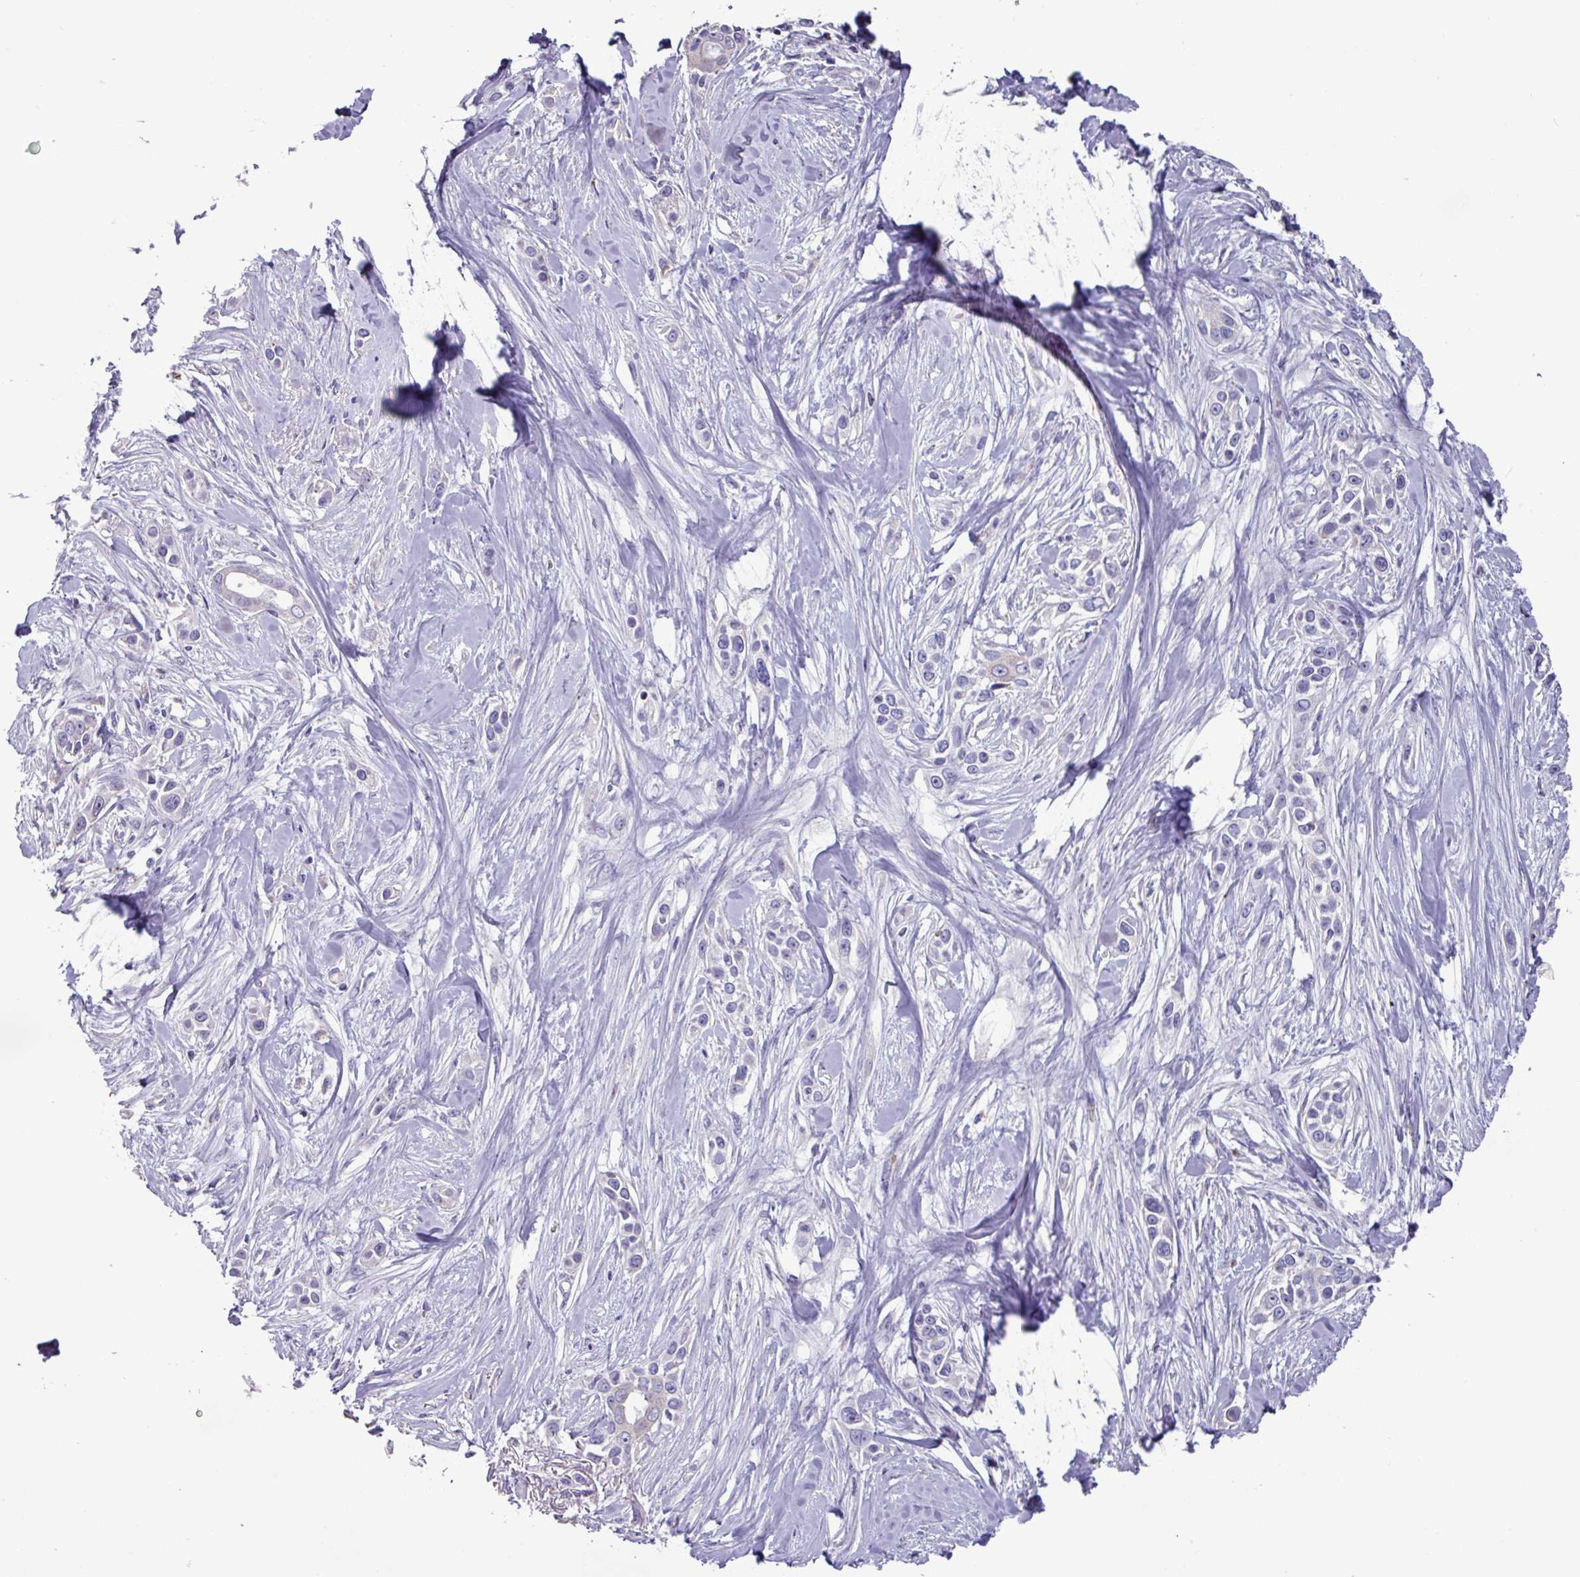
{"staining": {"intensity": "negative", "quantity": "none", "location": "none"}, "tissue": "skin cancer", "cell_type": "Tumor cells", "image_type": "cancer", "snomed": [{"axis": "morphology", "description": "Squamous cell carcinoma, NOS"}, {"axis": "topography", "description": "Skin"}], "caption": "High power microscopy photomicrograph of an IHC photomicrograph of squamous cell carcinoma (skin), revealing no significant expression in tumor cells. The staining is performed using DAB (3,3'-diaminobenzidine) brown chromogen with nuclei counter-stained in using hematoxylin.", "gene": "MT-ND4", "patient": {"sex": "female", "age": 69}}